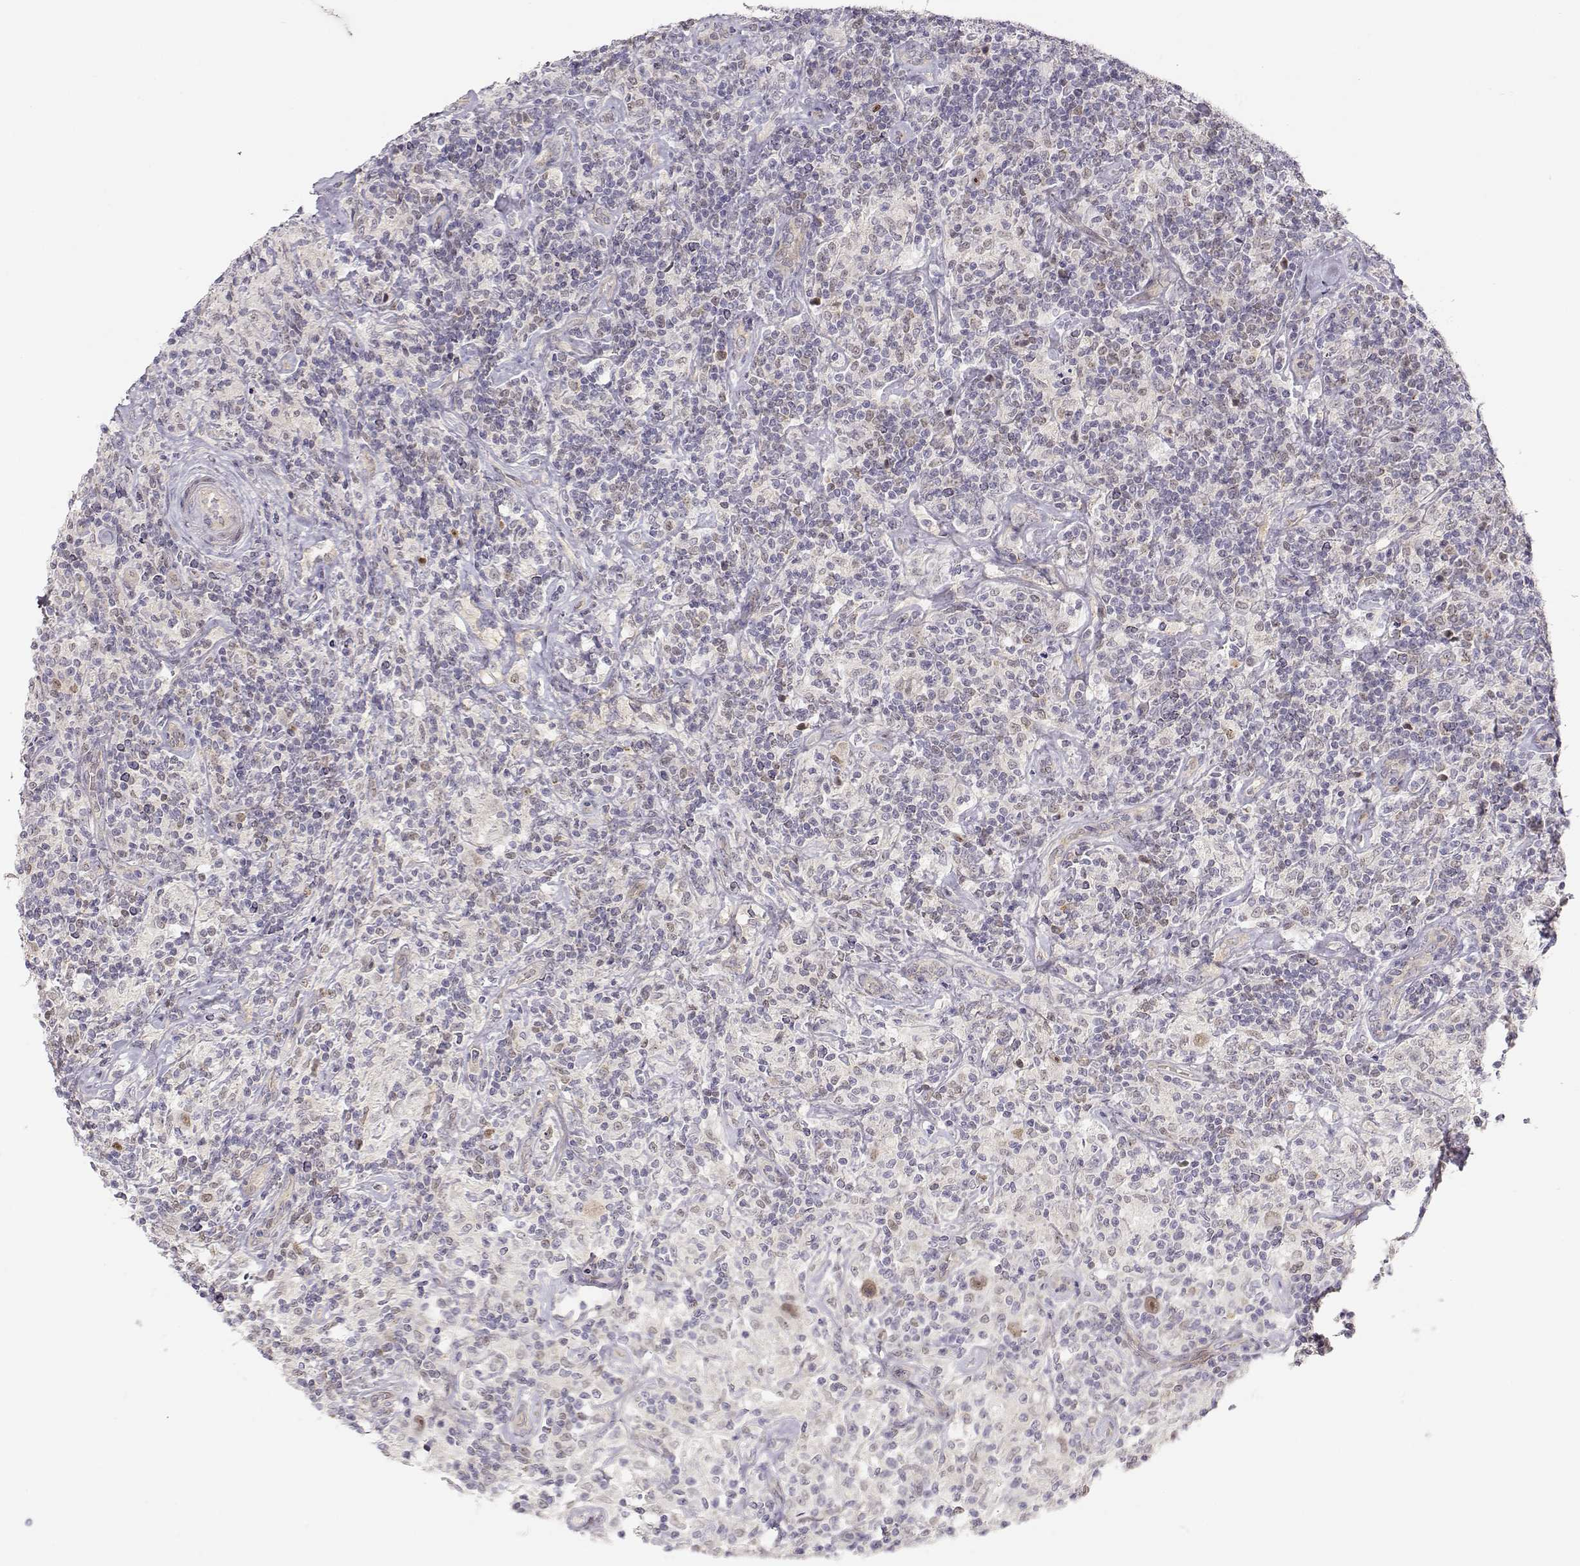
{"staining": {"intensity": "weak", "quantity": ">75%", "location": "nuclear"}, "tissue": "lymphoma", "cell_type": "Tumor cells", "image_type": "cancer", "snomed": [{"axis": "morphology", "description": "Hodgkin's disease, NOS"}, {"axis": "topography", "description": "Lymph node"}], "caption": "Immunohistochemical staining of human lymphoma demonstrates weak nuclear protein positivity in approximately >75% of tumor cells.", "gene": "EAF2", "patient": {"sex": "male", "age": 70}}